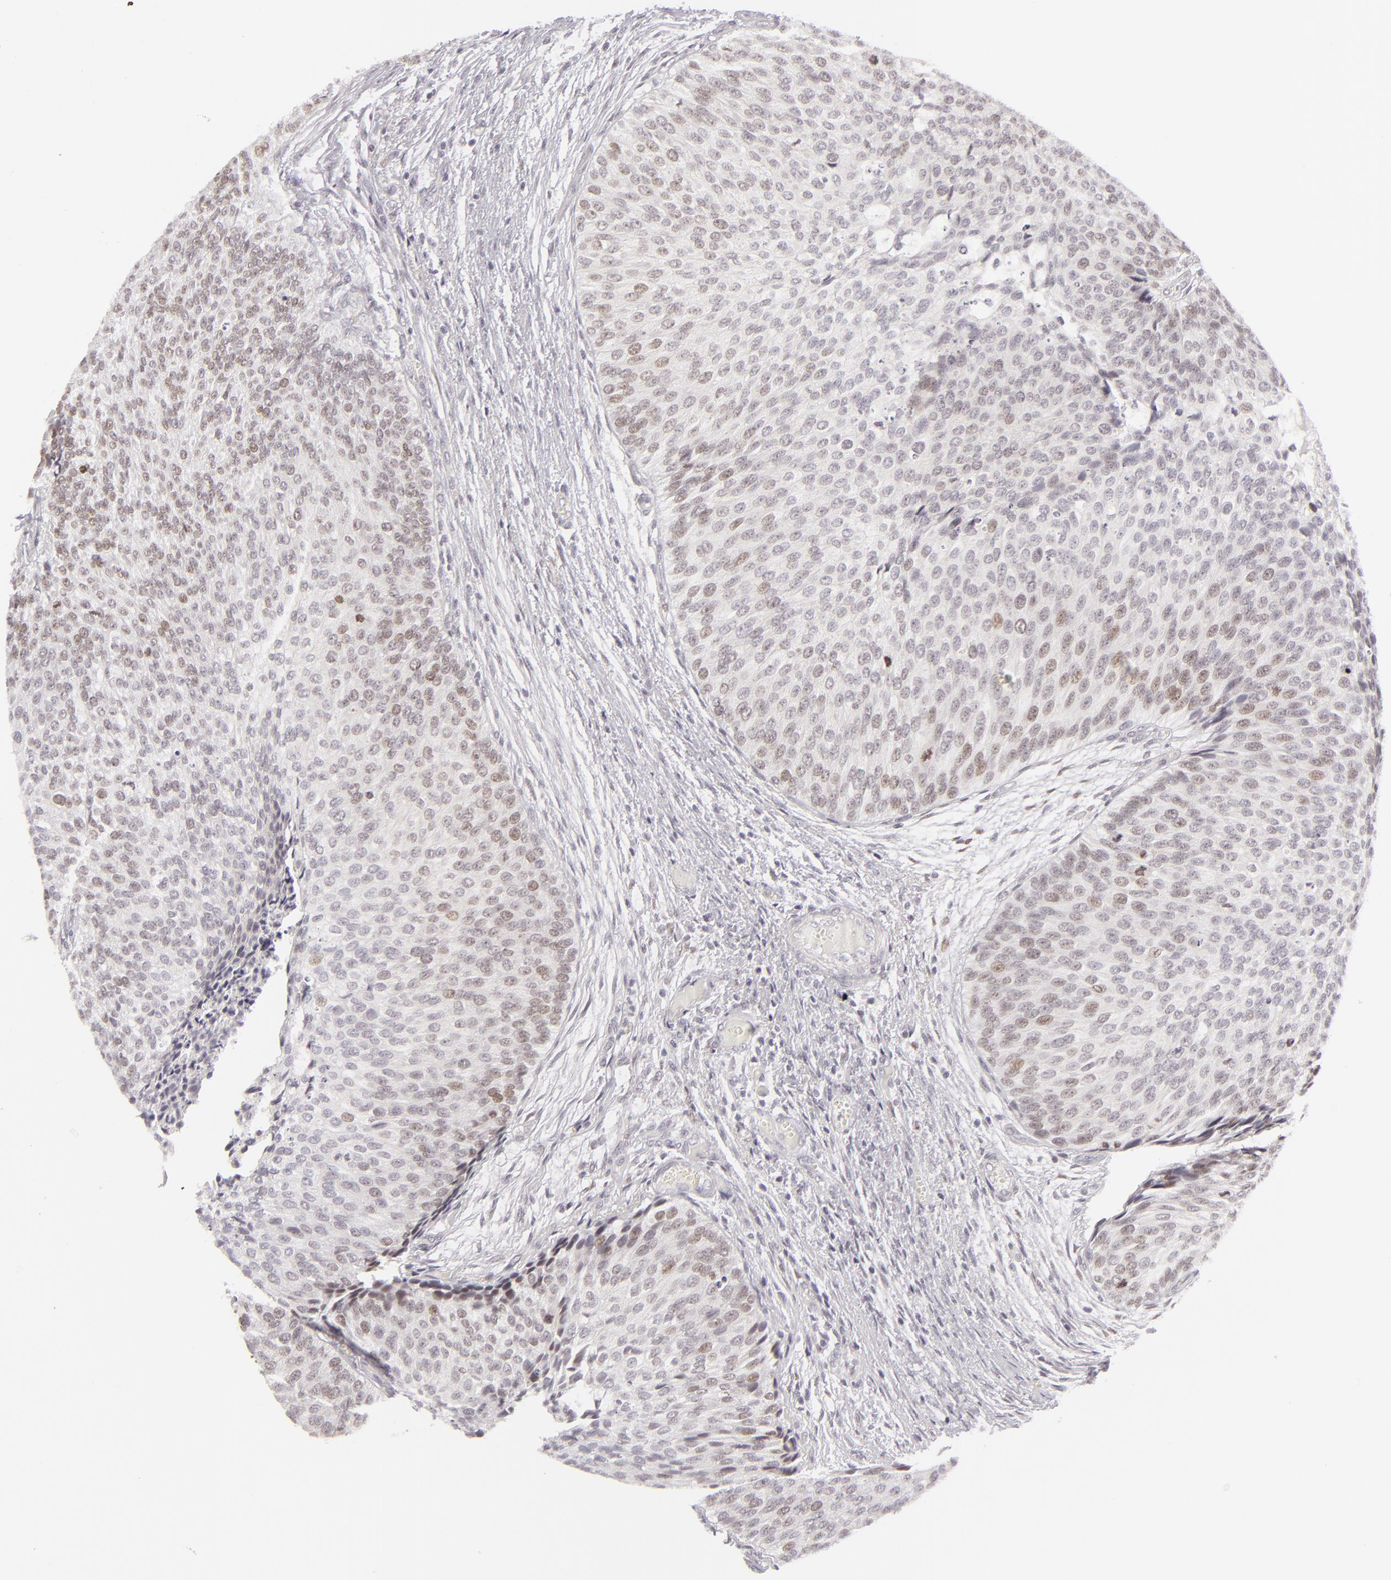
{"staining": {"intensity": "weak", "quantity": "25%-75%", "location": "none"}, "tissue": "urothelial cancer", "cell_type": "Tumor cells", "image_type": "cancer", "snomed": [{"axis": "morphology", "description": "Urothelial carcinoma, Low grade"}, {"axis": "topography", "description": "Urinary bladder"}], "caption": "A brown stain highlights weak None expression of a protein in human urothelial cancer tumor cells. (Stains: DAB in brown, nuclei in blue, Microscopy: brightfield microscopy at high magnification).", "gene": "SIX1", "patient": {"sex": "male", "age": 84}}